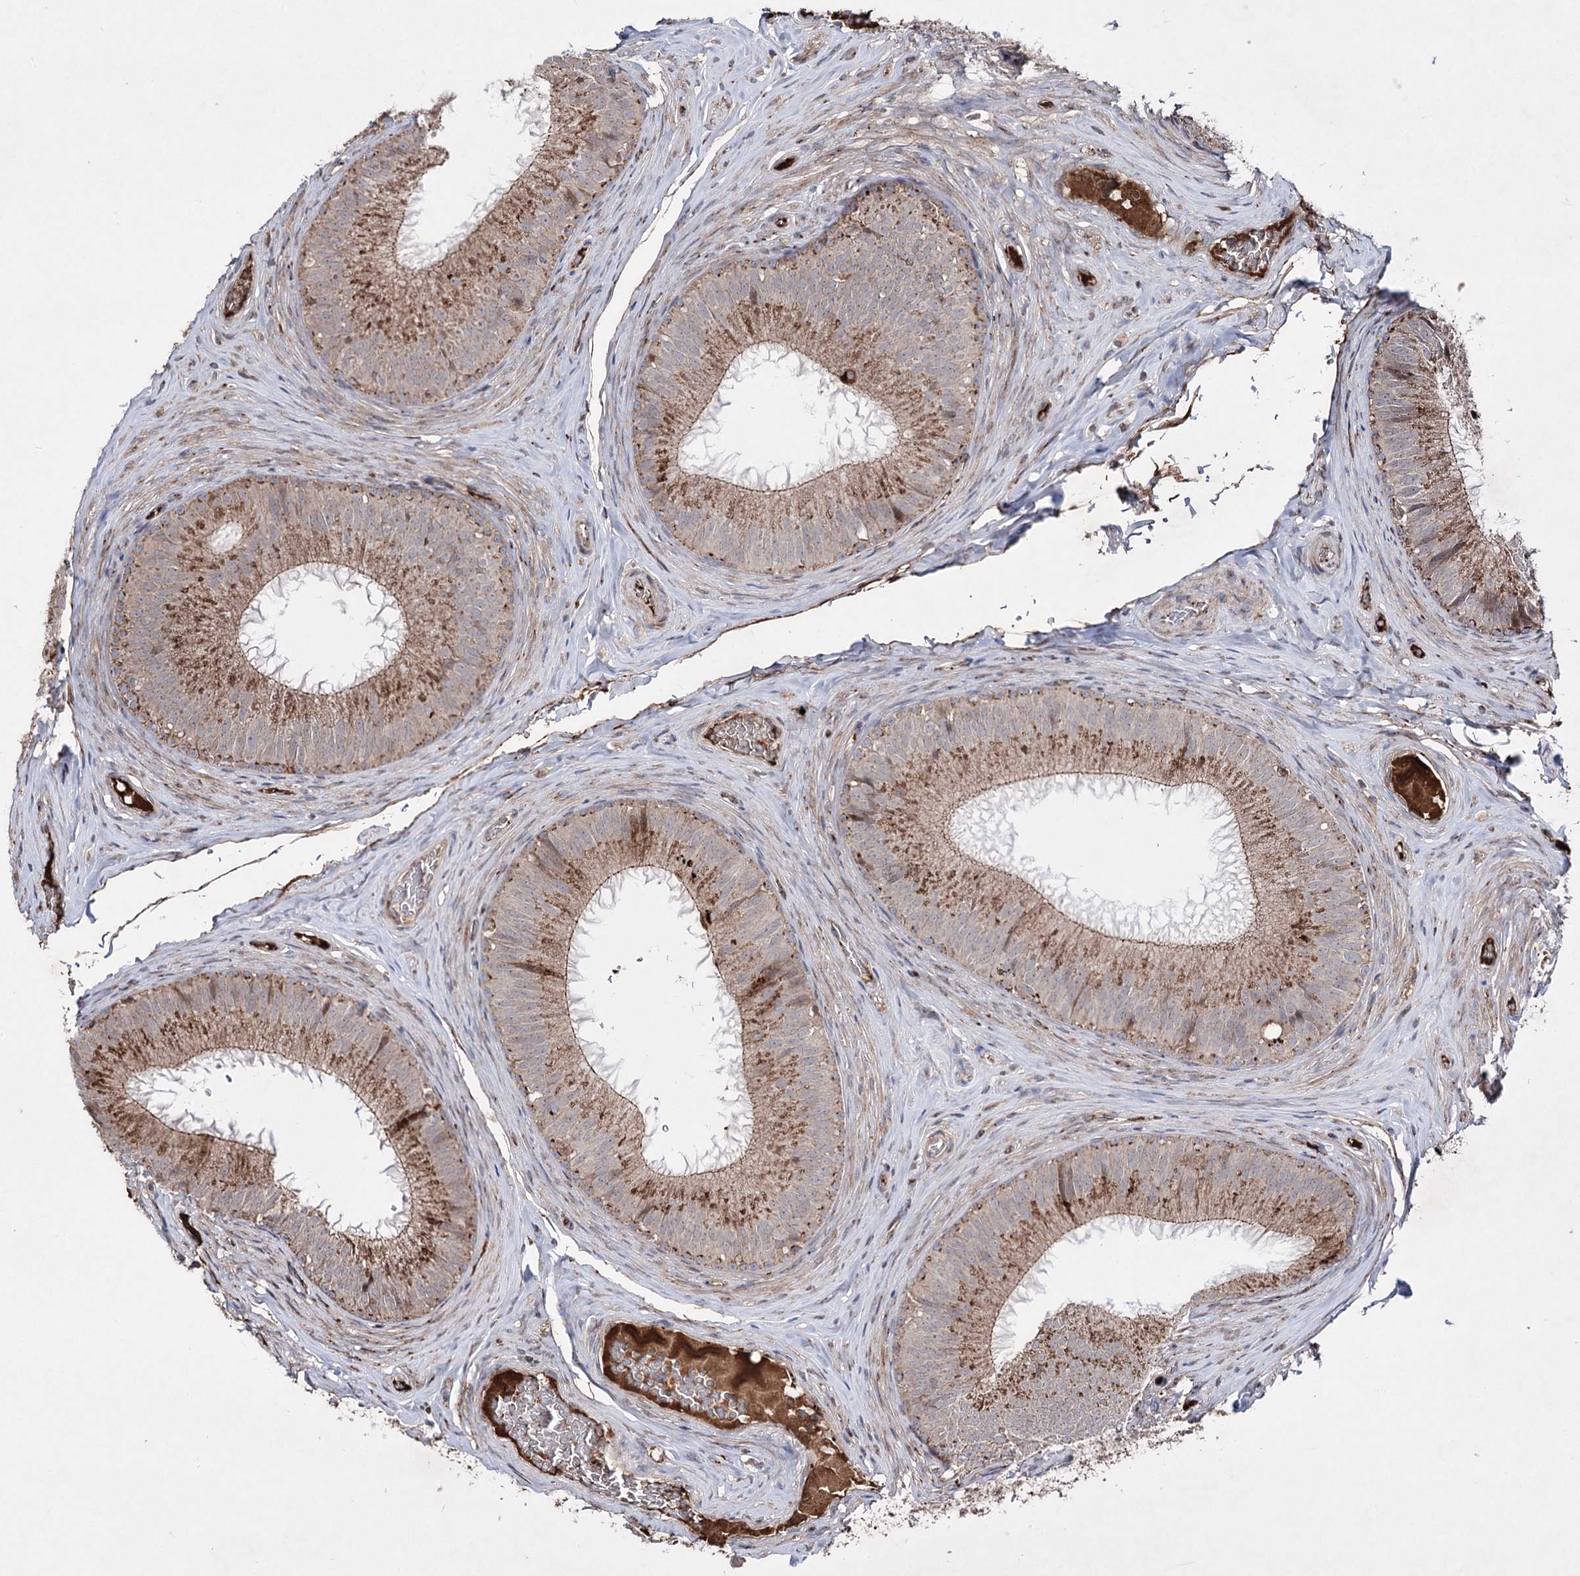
{"staining": {"intensity": "strong", "quantity": ">75%", "location": "cytoplasmic/membranous"}, "tissue": "epididymis", "cell_type": "Glandular cells", "image_type": "normal", "snomed": [{"axis": "morphology", "description": "Normal tissue, NOS"}, {"axis": "topography", "description": "Epididymis"}], "caption": "The histopathology image shows staining of benign epididymis, revealing strong cytoplasmic/membranous protein positivity (brown color) within glandular cells.", "gene": "ARHGAP20", "patient": {"sex": "male", "age": 34}}